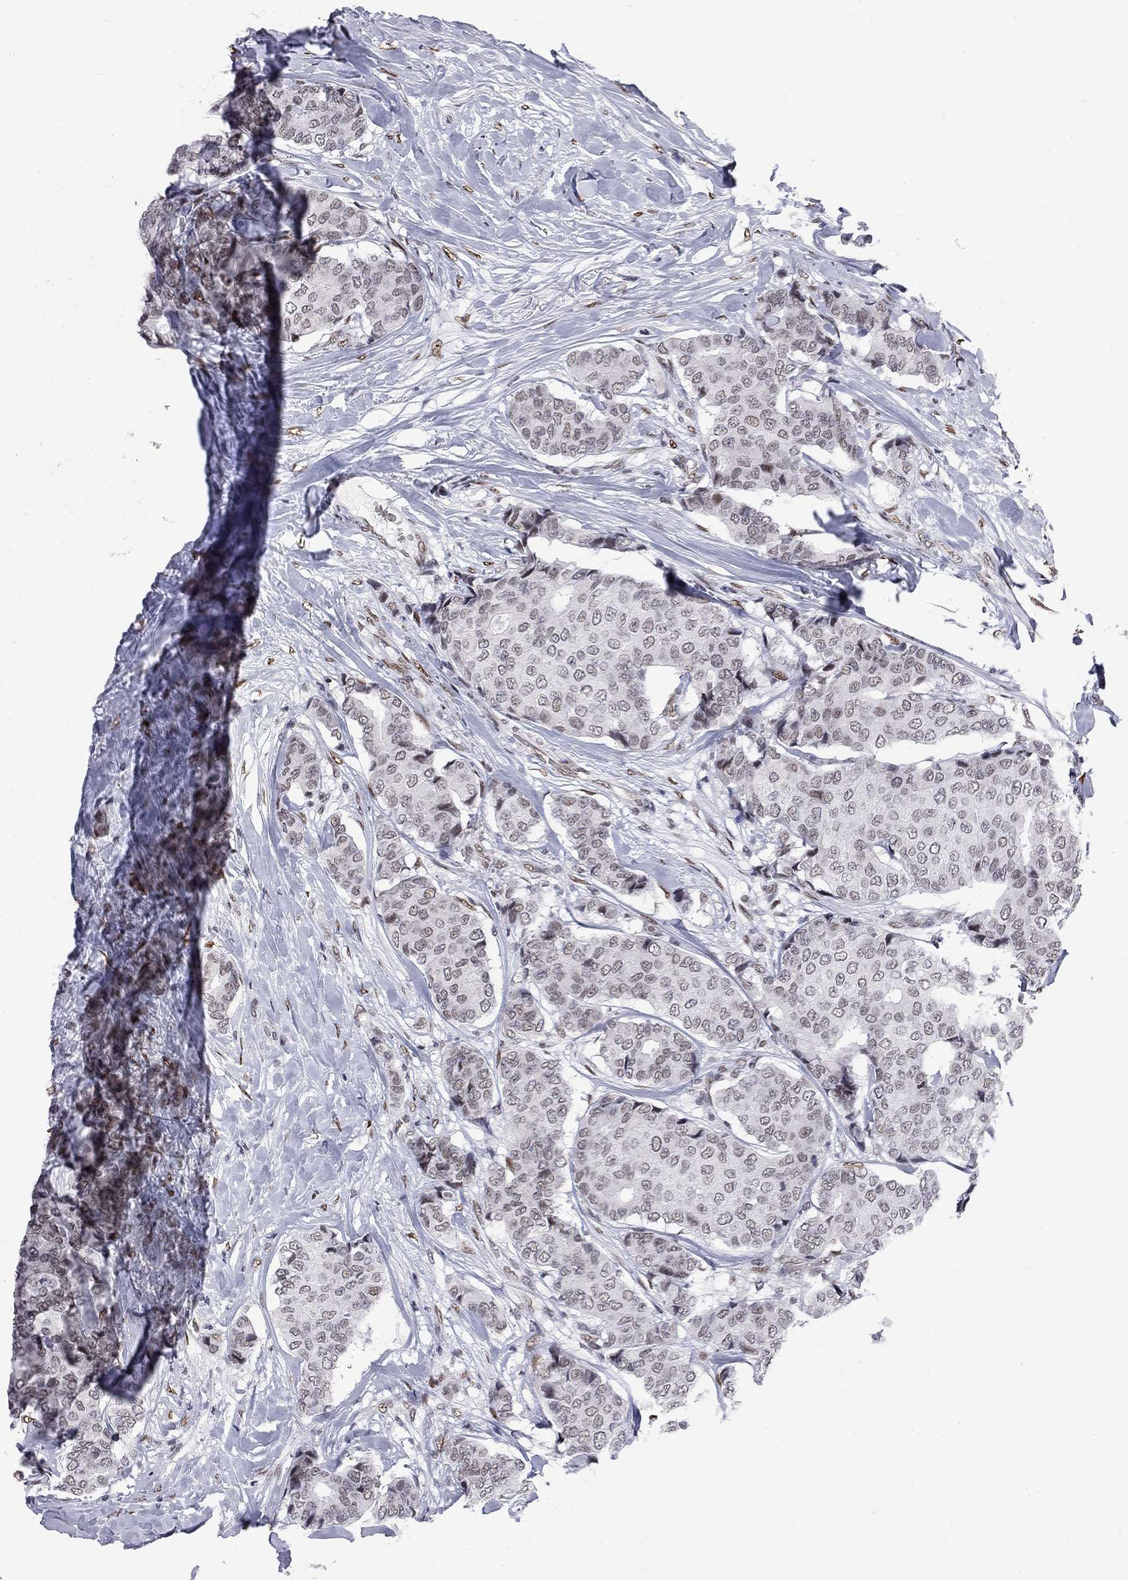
{"staining": {"intensity": "weak", "quantity": "<25%", "location": "nuclear"}, "tissue": "breast cancer", "cell_type": "Tumor cells", "image_type": "cancer", "snomed": [{"axis": "morphology", "description": "Duct carcinoma"}, {"axis": "topography", "description": "Breast"}], "caption": "Immunohistochemical staining of human breast cancer (invasive ductal carcinoma) demonstrates no significant expression in tumor cells.", "gene": "ZBTB47", "patient": {"sex": "female", "age": 75}}